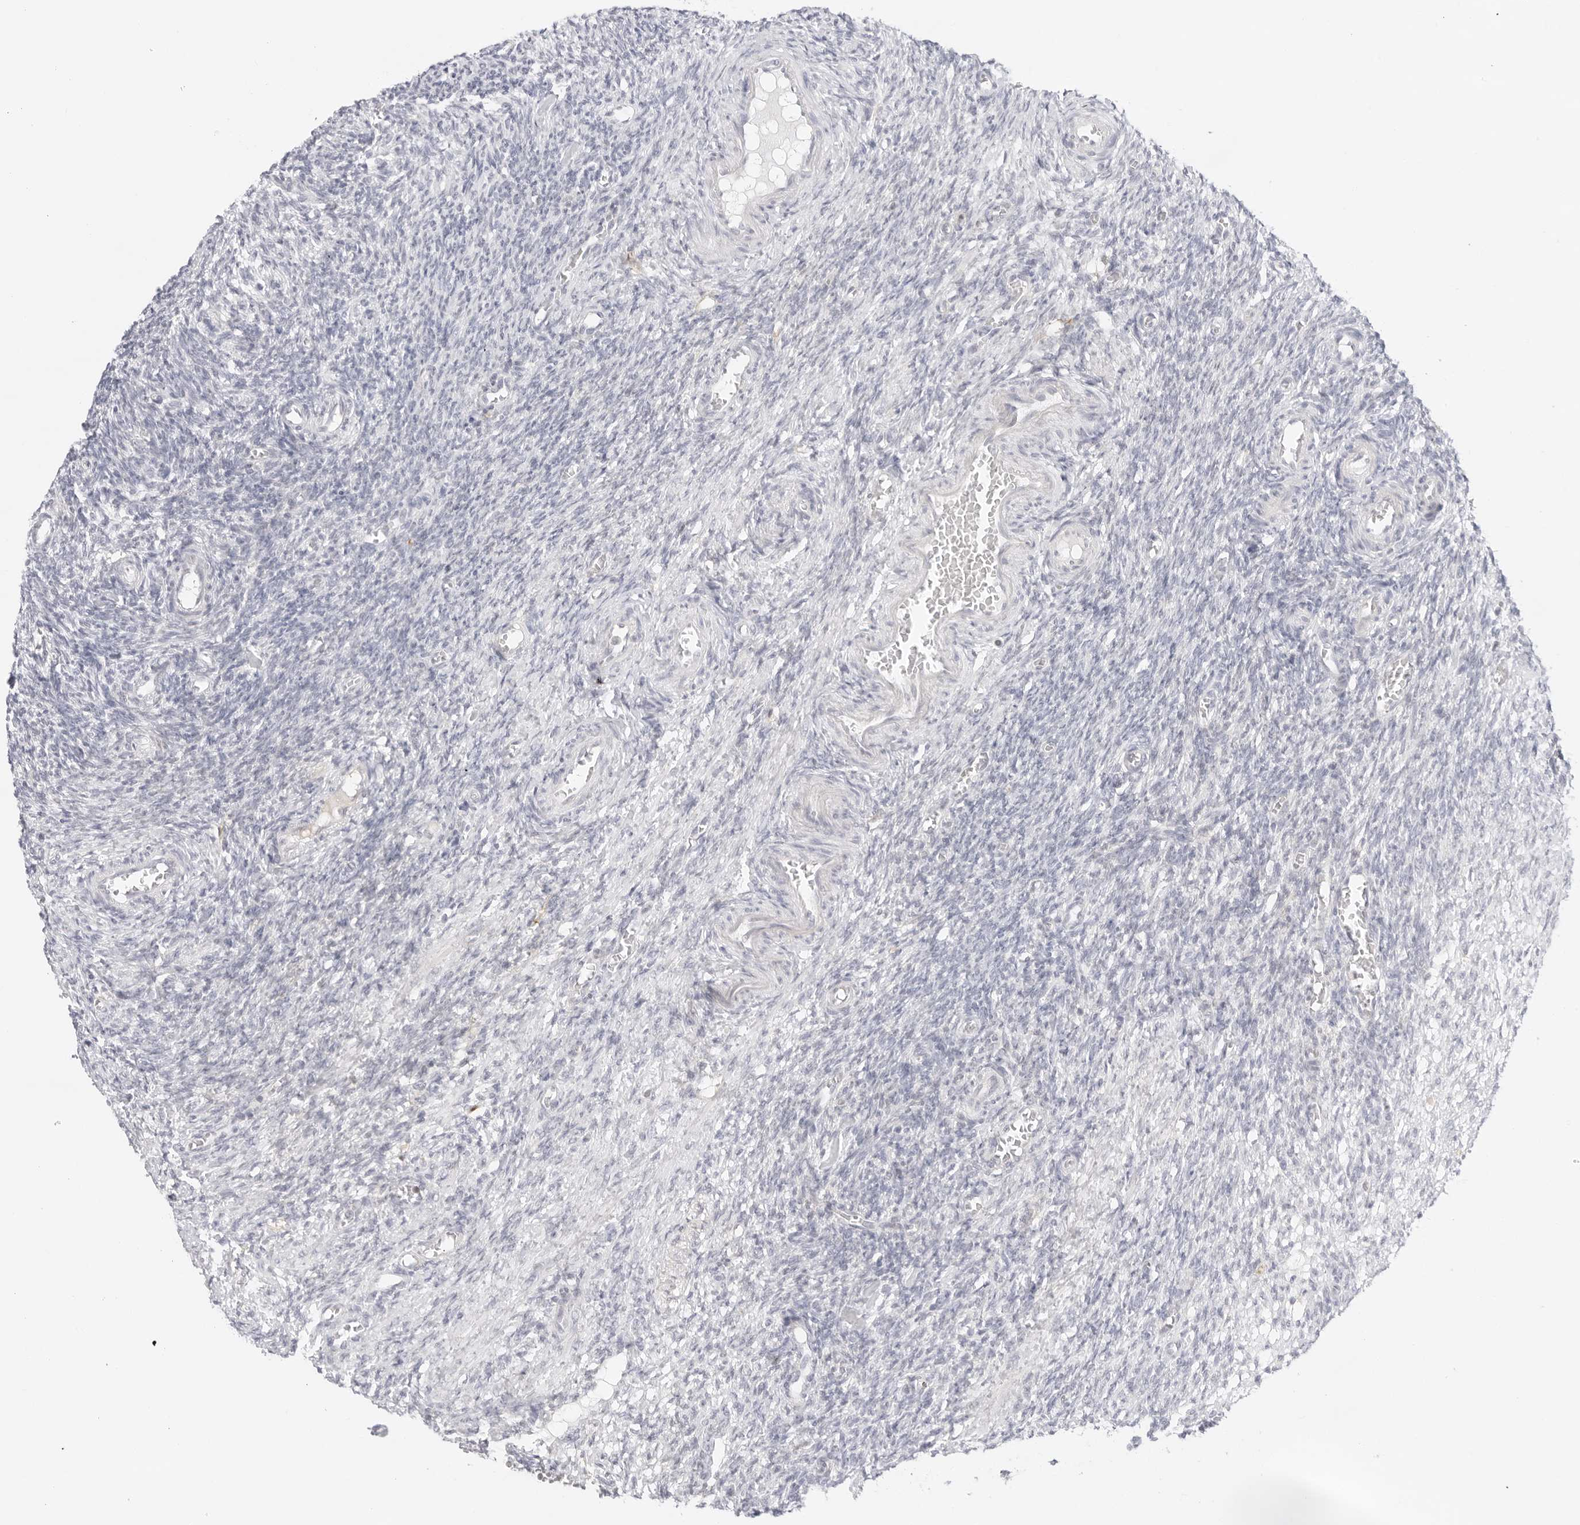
{"staining": {"intensity": "negative", "quantity": "none", "location": "none"}, "tissue": "ovary", "cell_type": "Follicle cells", "image_type": "normal", "snomed": [{"axis": "morphology", "description": "Normal tissue, NOS"}, {"axis": "topography", "description": "Ovary"}], "caption": "Immunohistochemistry of unremarkable ovary displays no expression in follicle cells.", "gene": "TNFRSF14", "patient": {"sex": "female", "age": 27}}